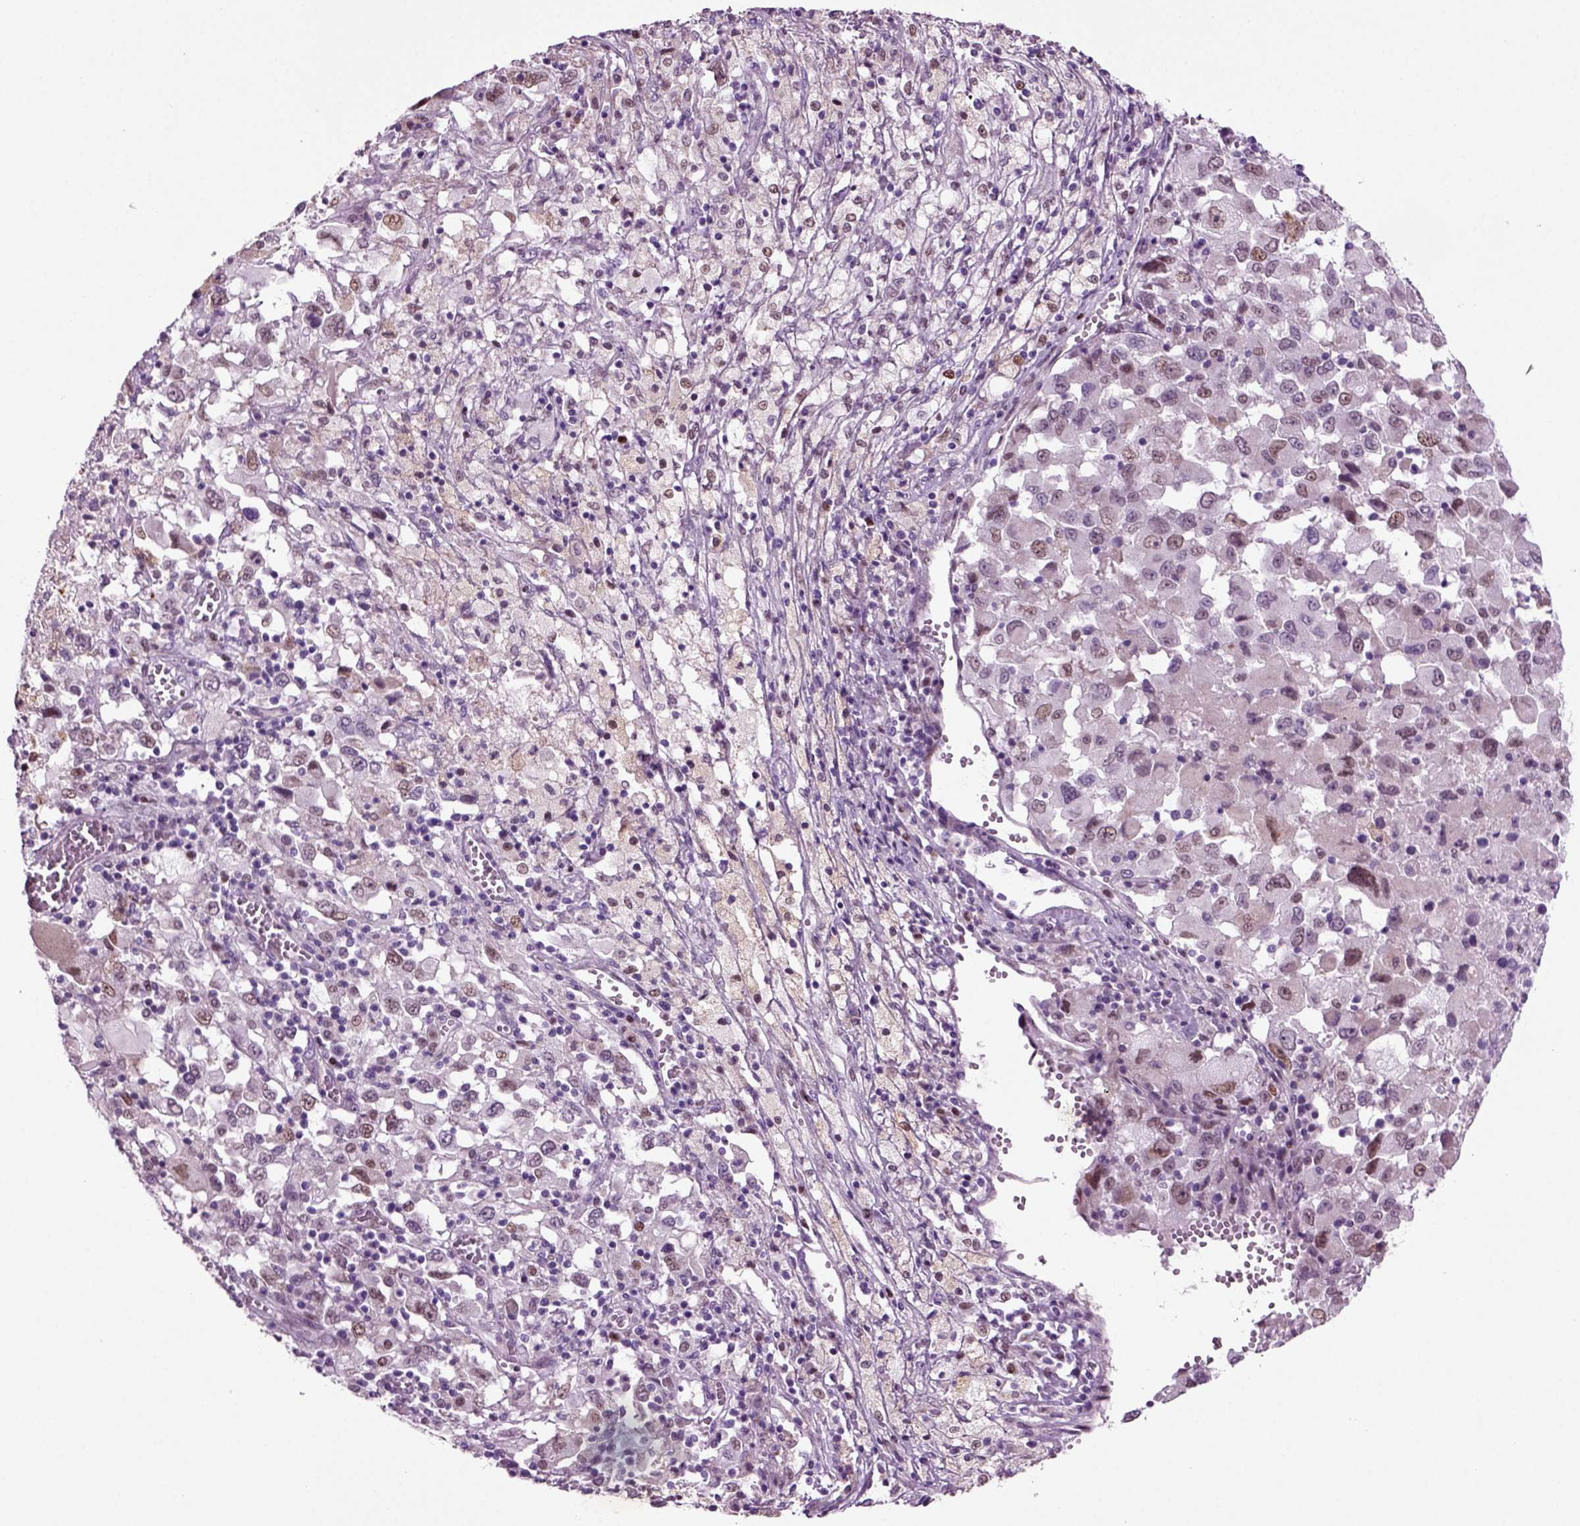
{"staining": {"intensity": "moderate", "quantity": "<25%", "location": "nuclear"}, "tissue": "melanoma", "cell_type": "Tumor cells", "image_type": "cancer", "snomed": [{"axis": "morphology", "description": "Malignant melanoma, Metastatic site"}, {"axis": "topography", "description": "Soft tissue"}], "caption": "The micrograph exhibits immunohistochemical staining of malignant melanoma (metastatic site). There is moderate nuclear positivity is seen in about <25% of tumor cells. (DAB IHC, brown staining for protein, blue staining for nuclei).", "gene": "ARID3A", "patient": {"sex": "male", "age": 50}}